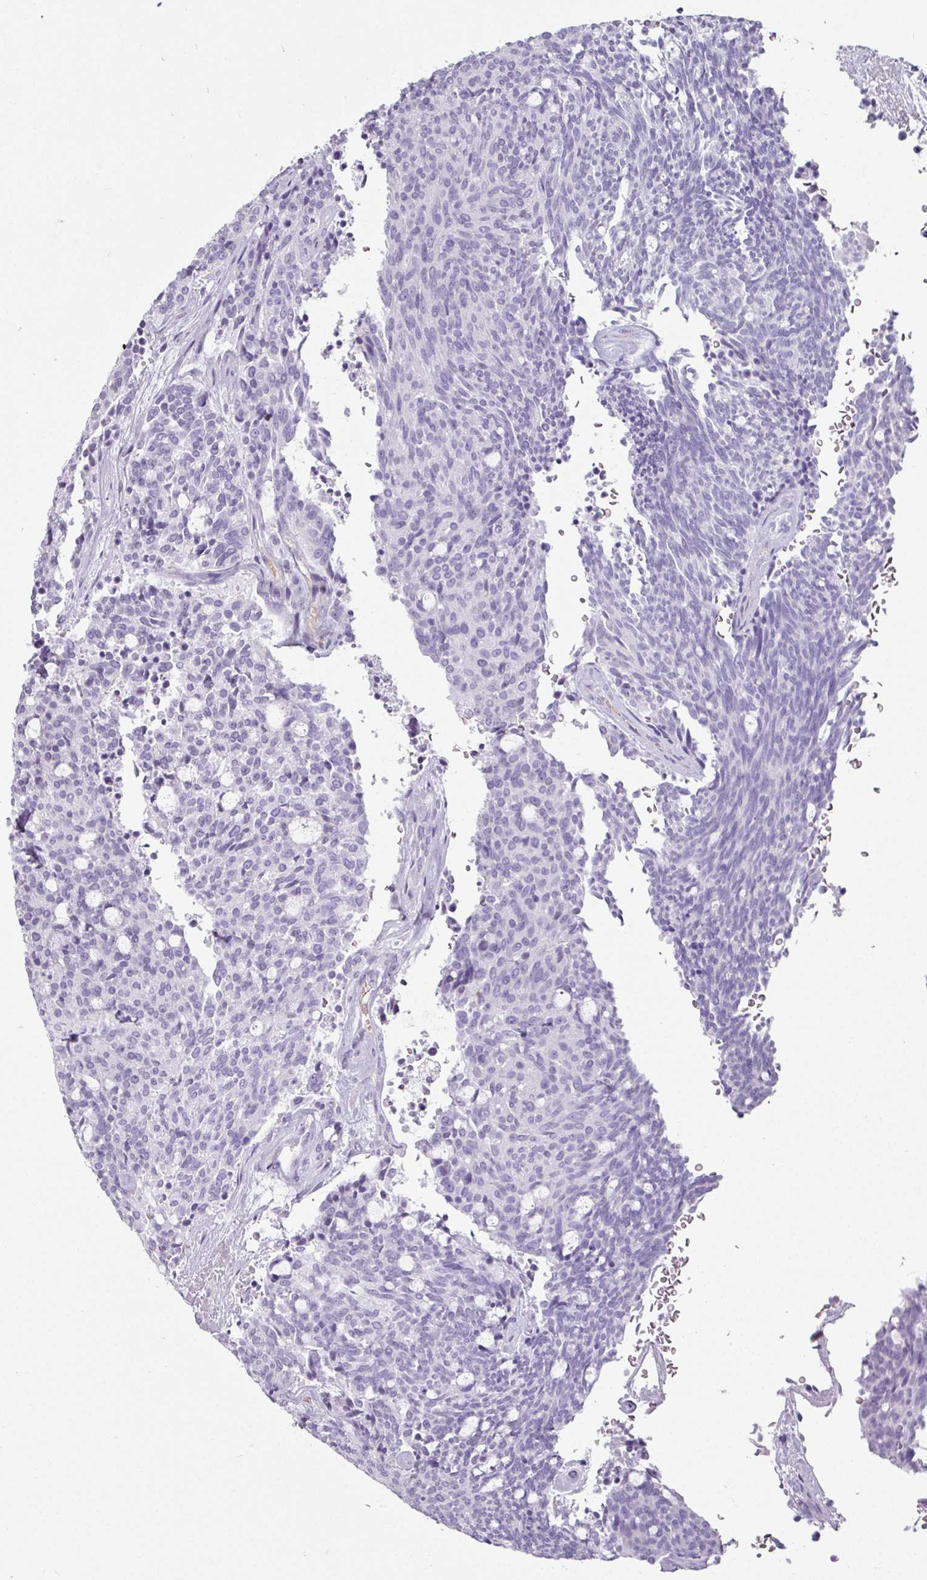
{"staining": {"intensity": "negative", "quantity": "none", "location": "none"}, "tissue": "carcinoid", "cell_type": "Tumor cells", "image_type": "cancer", "snomed": [{"axis": "morphology", "description": "Carcinoid, malignant, NOS"}, {"axis": "topography", "description": "Pancreas"}], "caption": "Carcinoid (malignant) stained for a protein using immunohistochemistry demonstrates no staining tumor cells.", "gene": "CLCA1", "patient": {"sex": "female", "age": 54}}